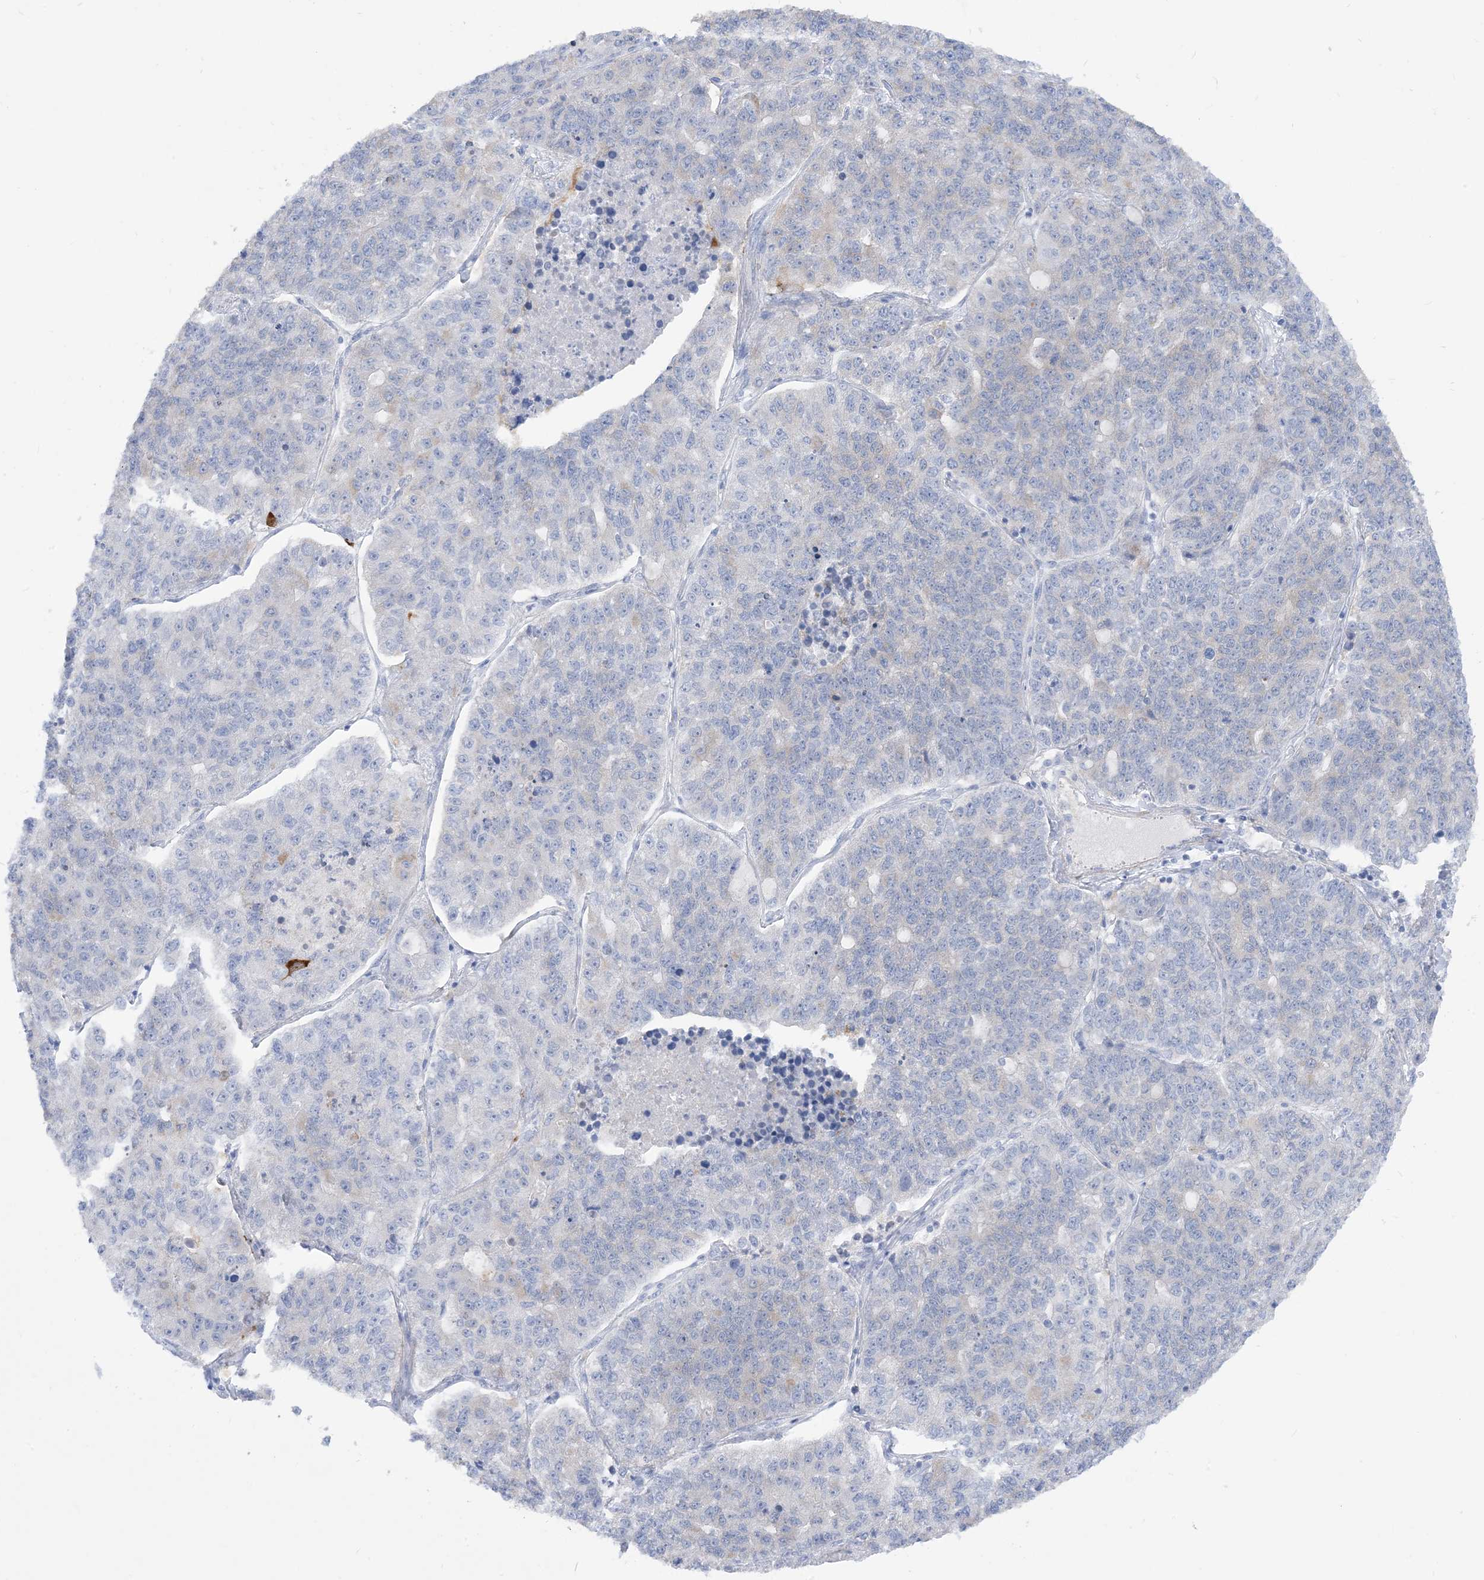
{"staining": {"intensity": "weak", "quantity": "<25%", "location": "cytoplasmic/membranous"}, "tissue": "lung cancer", "cell_type": "Tumor cells", "image_type": "cancer", "snomed": [{"axis": "morphology", "description": "Adenocarcinoma, NOS"}, {"axis": "topography", "description": "Lung"}], "caption": "A high-resolution histopathology image shows immunohistochemistry staining of adenocarcinoma (lung), which demonstrates no significant positivity in tumor cells.", "gene": "MARS2", "patient": {"sex": "male", "age": 49}}